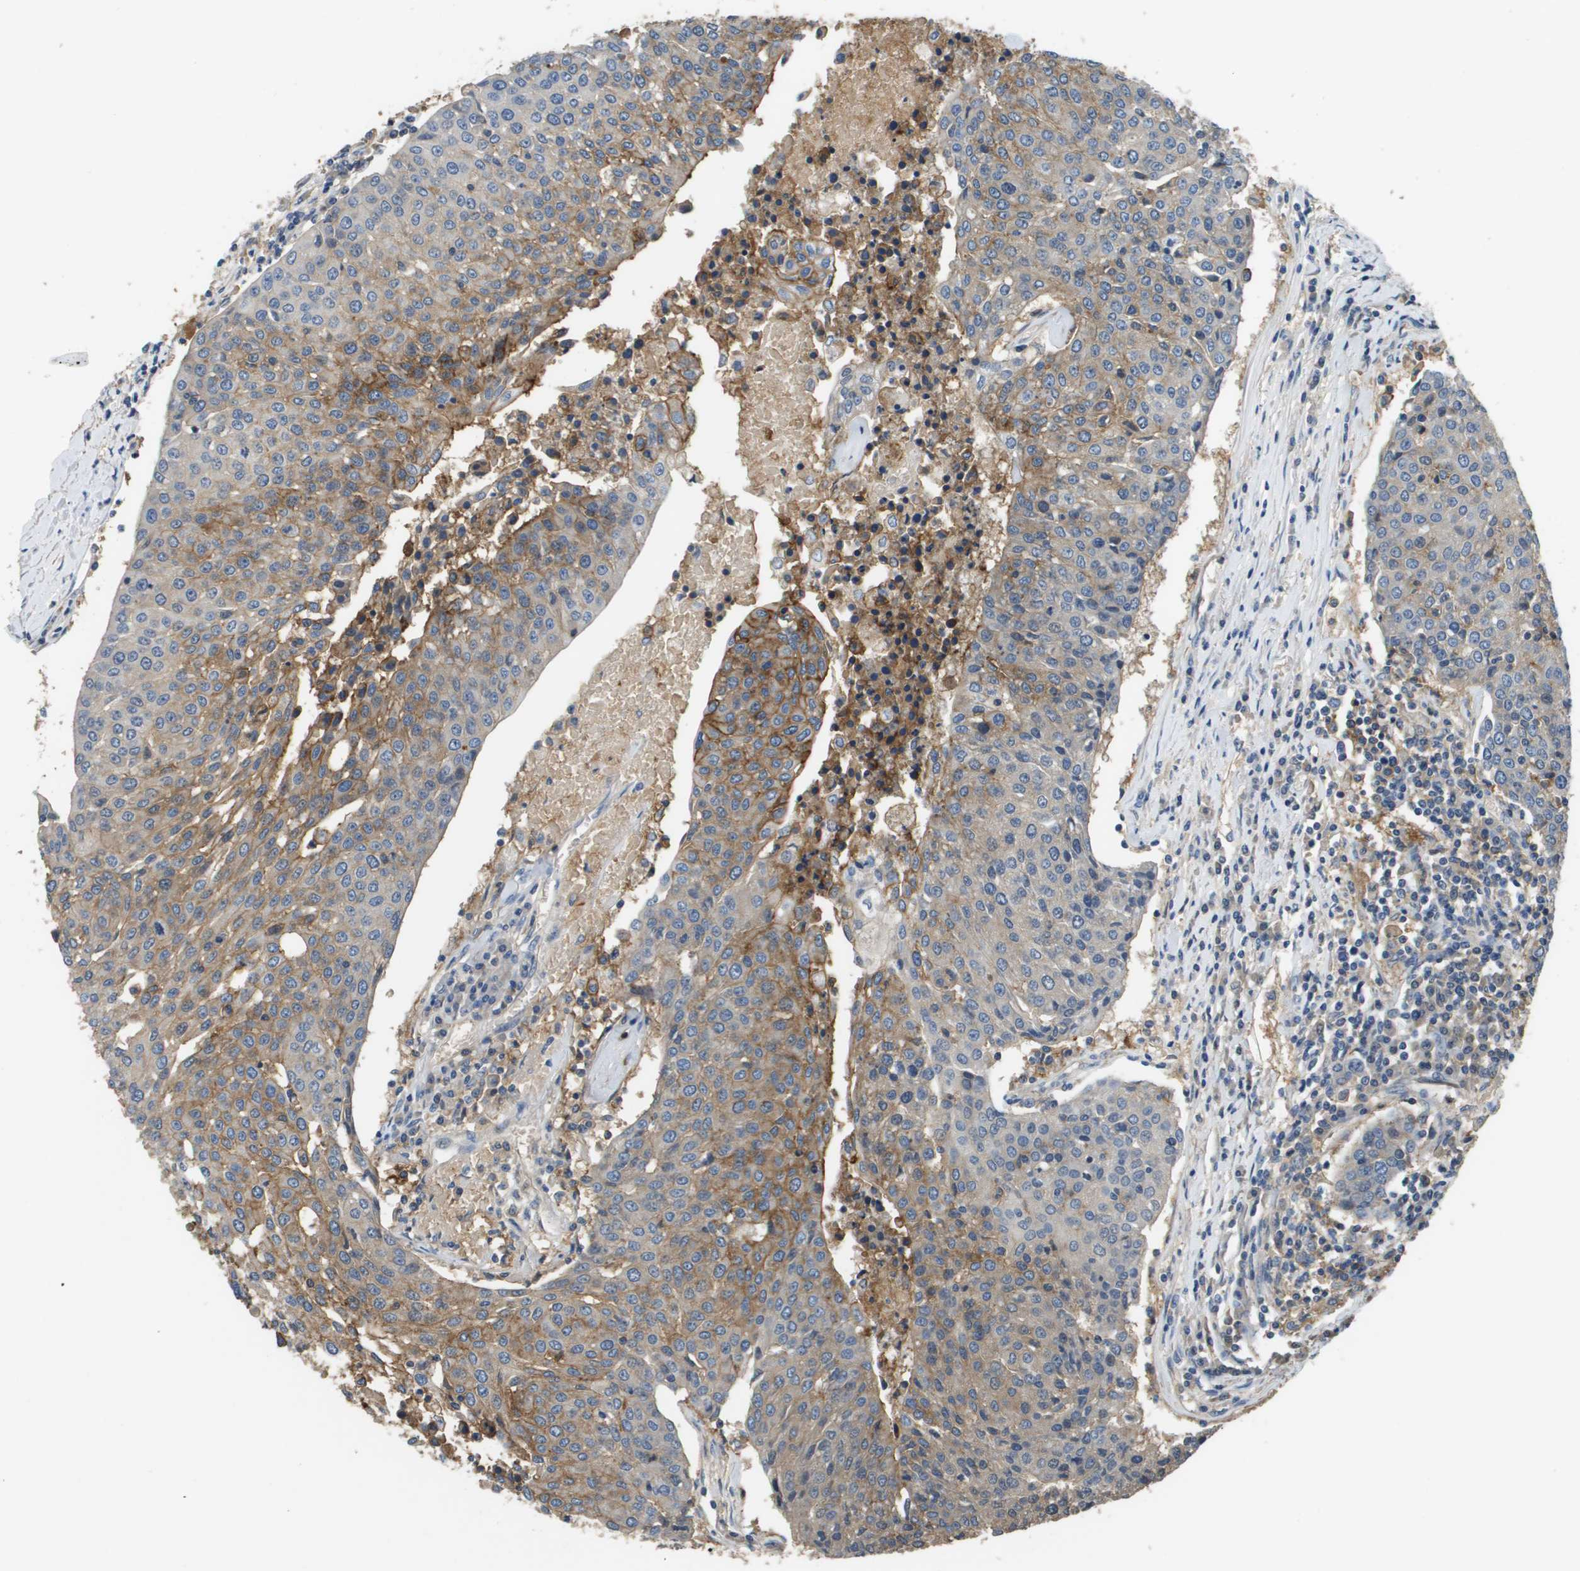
{"staining": {"intensity": "moderate", "quantity": "25%-75%", "location": "cytoplasmic/membranous"}, "tissue": "urothelial cancer", "cell_type": "Tumor cells", "image_type": "cancer", "snomed": [{"axis": "morphology", "description": "Urothelial carcinoma, High grade"}, {"axis": "topography", "description": "Urinary bladder"}], "caption": "Immunohistochemistry micrograph of neoplastic tissue: human urothelial cancer stained using IHC demonstrates medium levels of moderate protein expression localized specifically in the cytoplasmic/membranous of tumor cells, appearing as a cytoplasmic/membranous brown color.", "gene": "SLC16A3", "patient": {"sex": "female", "age": 85}}